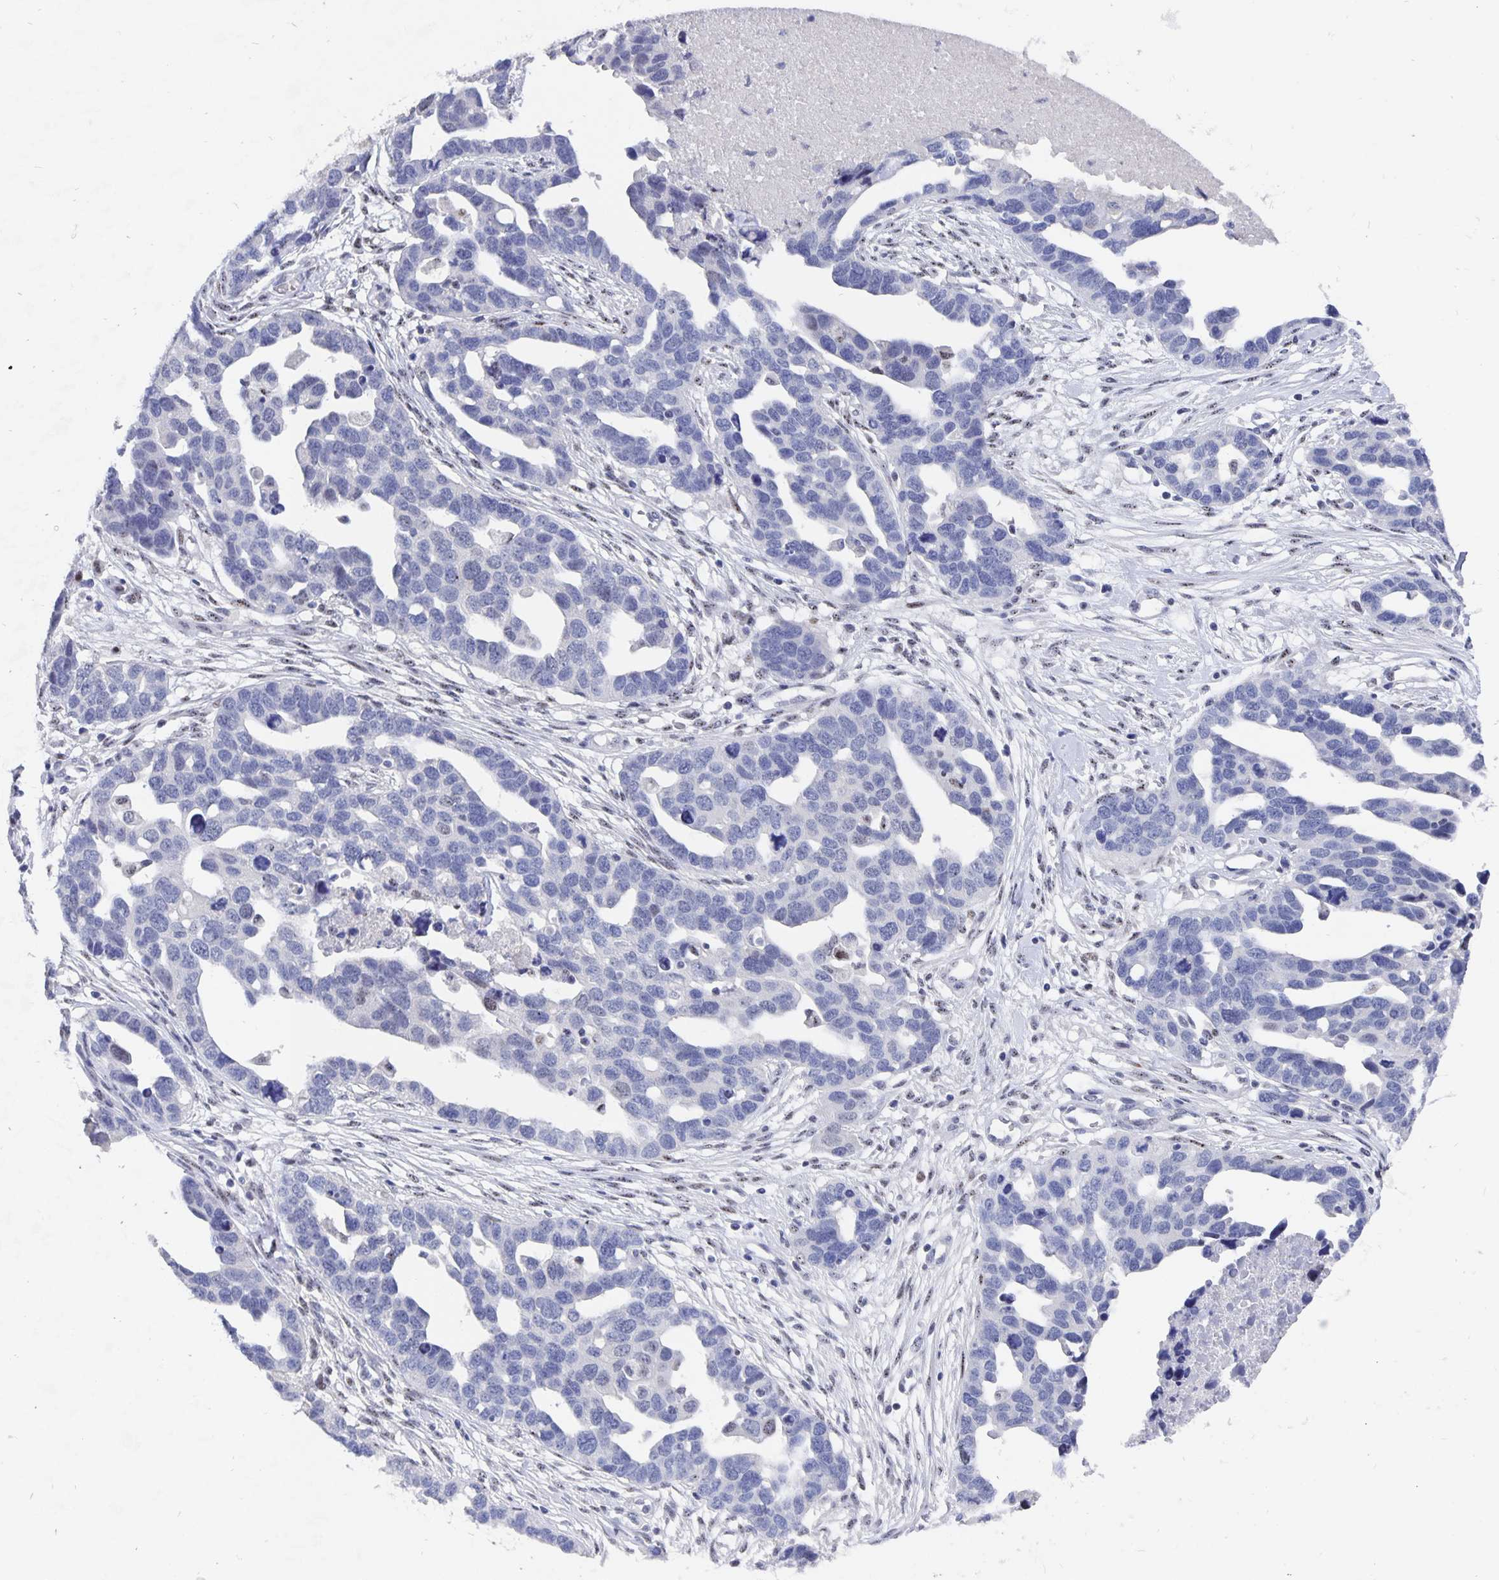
{"staining": {"intensity": "negative", "quantity": "none", "location": "none"}, "tissue": "ovarian cancer", "cell_type": "Tumor cells", "image_type": "cancer", "snomed": [{"axis": "morphology", "description": "Cystadenocarcinoma, serous, NOS"}, {"axis": "topography", "description": "Ovary"}], "caption": "Tumor cells are negative for brown protein staining in ovarian cancer (serous cystadenocarcinoma).", "gene": "SMOC1", "patient": {"sex": "female", "age": 54}}